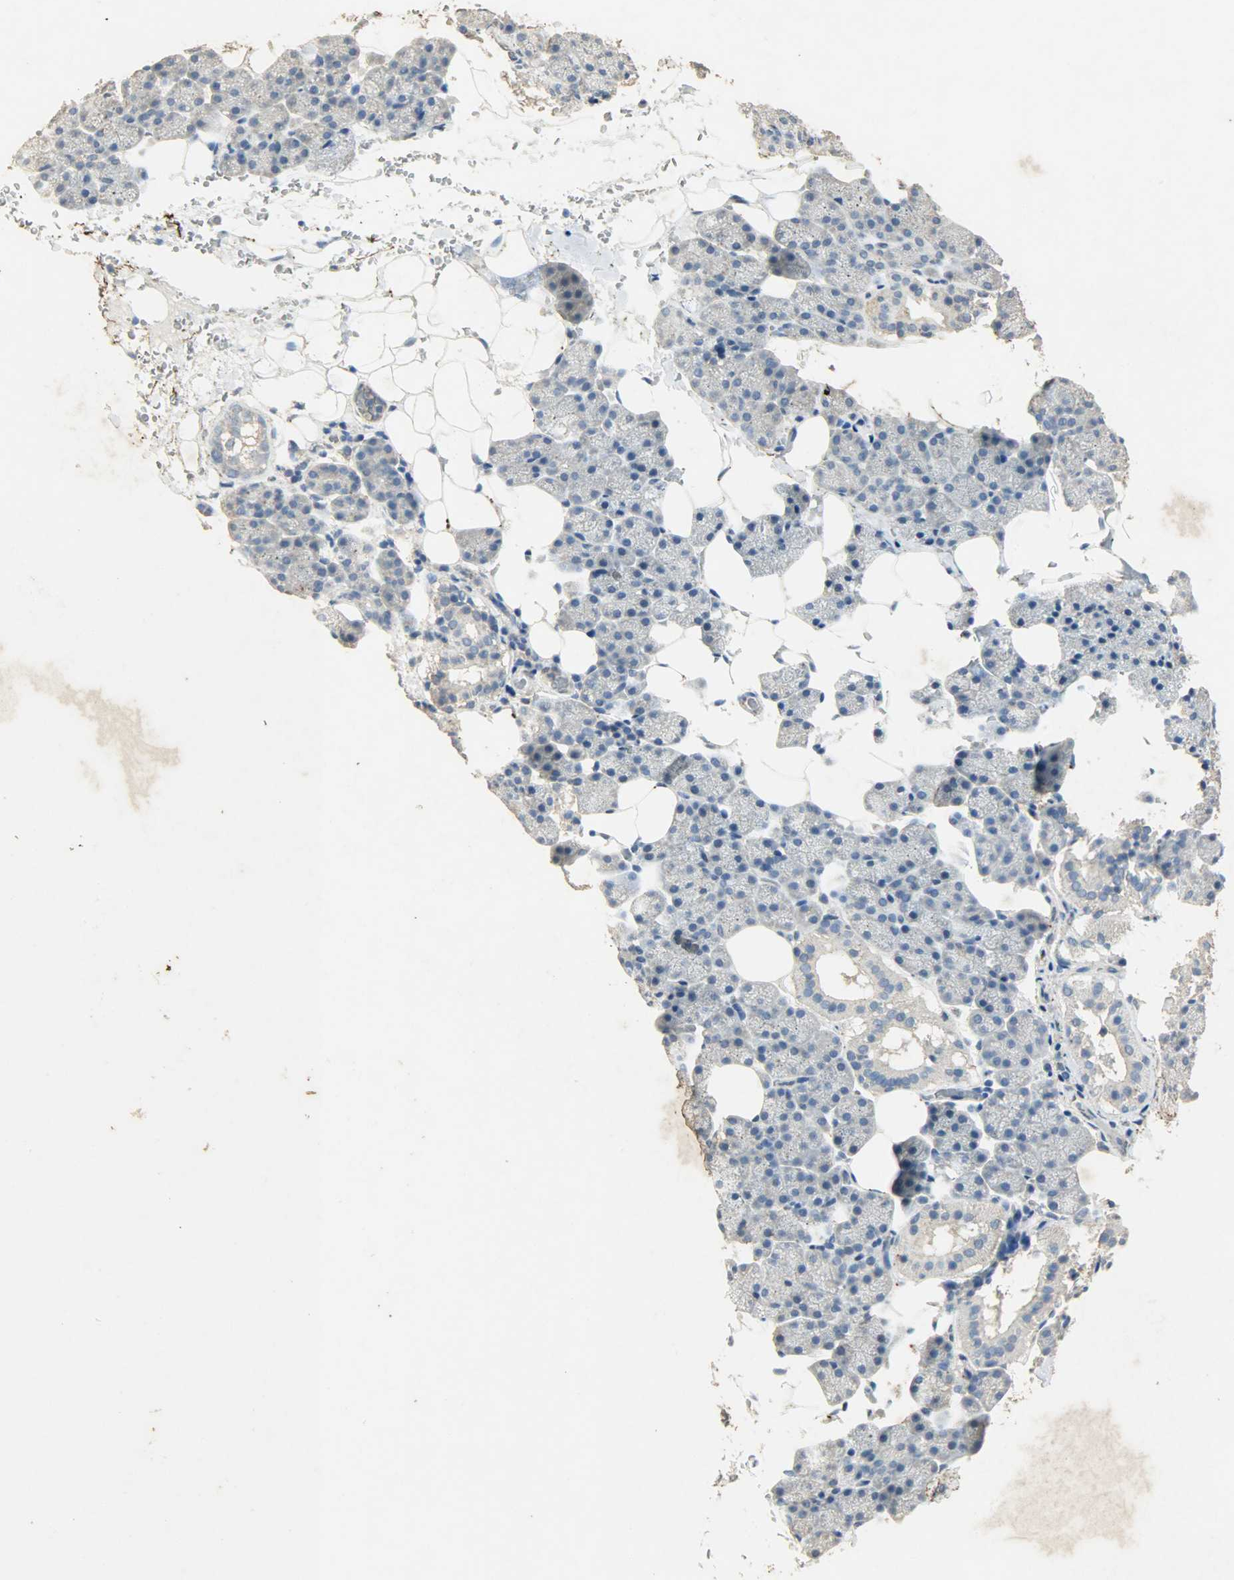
{"staining": {"intensity": "moderate", "quantity": "<25%", "location": "cytoplasmic/membranous"}, "tissue": "salivary gland", "cell_type": "Glandular cells", "image_type": "normal", "snomed": [{"axis": "morphology", "description": "Normal tissue, NOS"}, {"axis": "topography", "description": "Lymph node"}, {"axis": "topography", "description": "Salivary gland"}], "caption": "Glandular cells exhibit low levels of moderate cytoplasmic/membranous staining in about <25% of cells in unremarkable salivary gland.", "gene": "ASB9", "patient": {"sex": "male", "age": 8}}